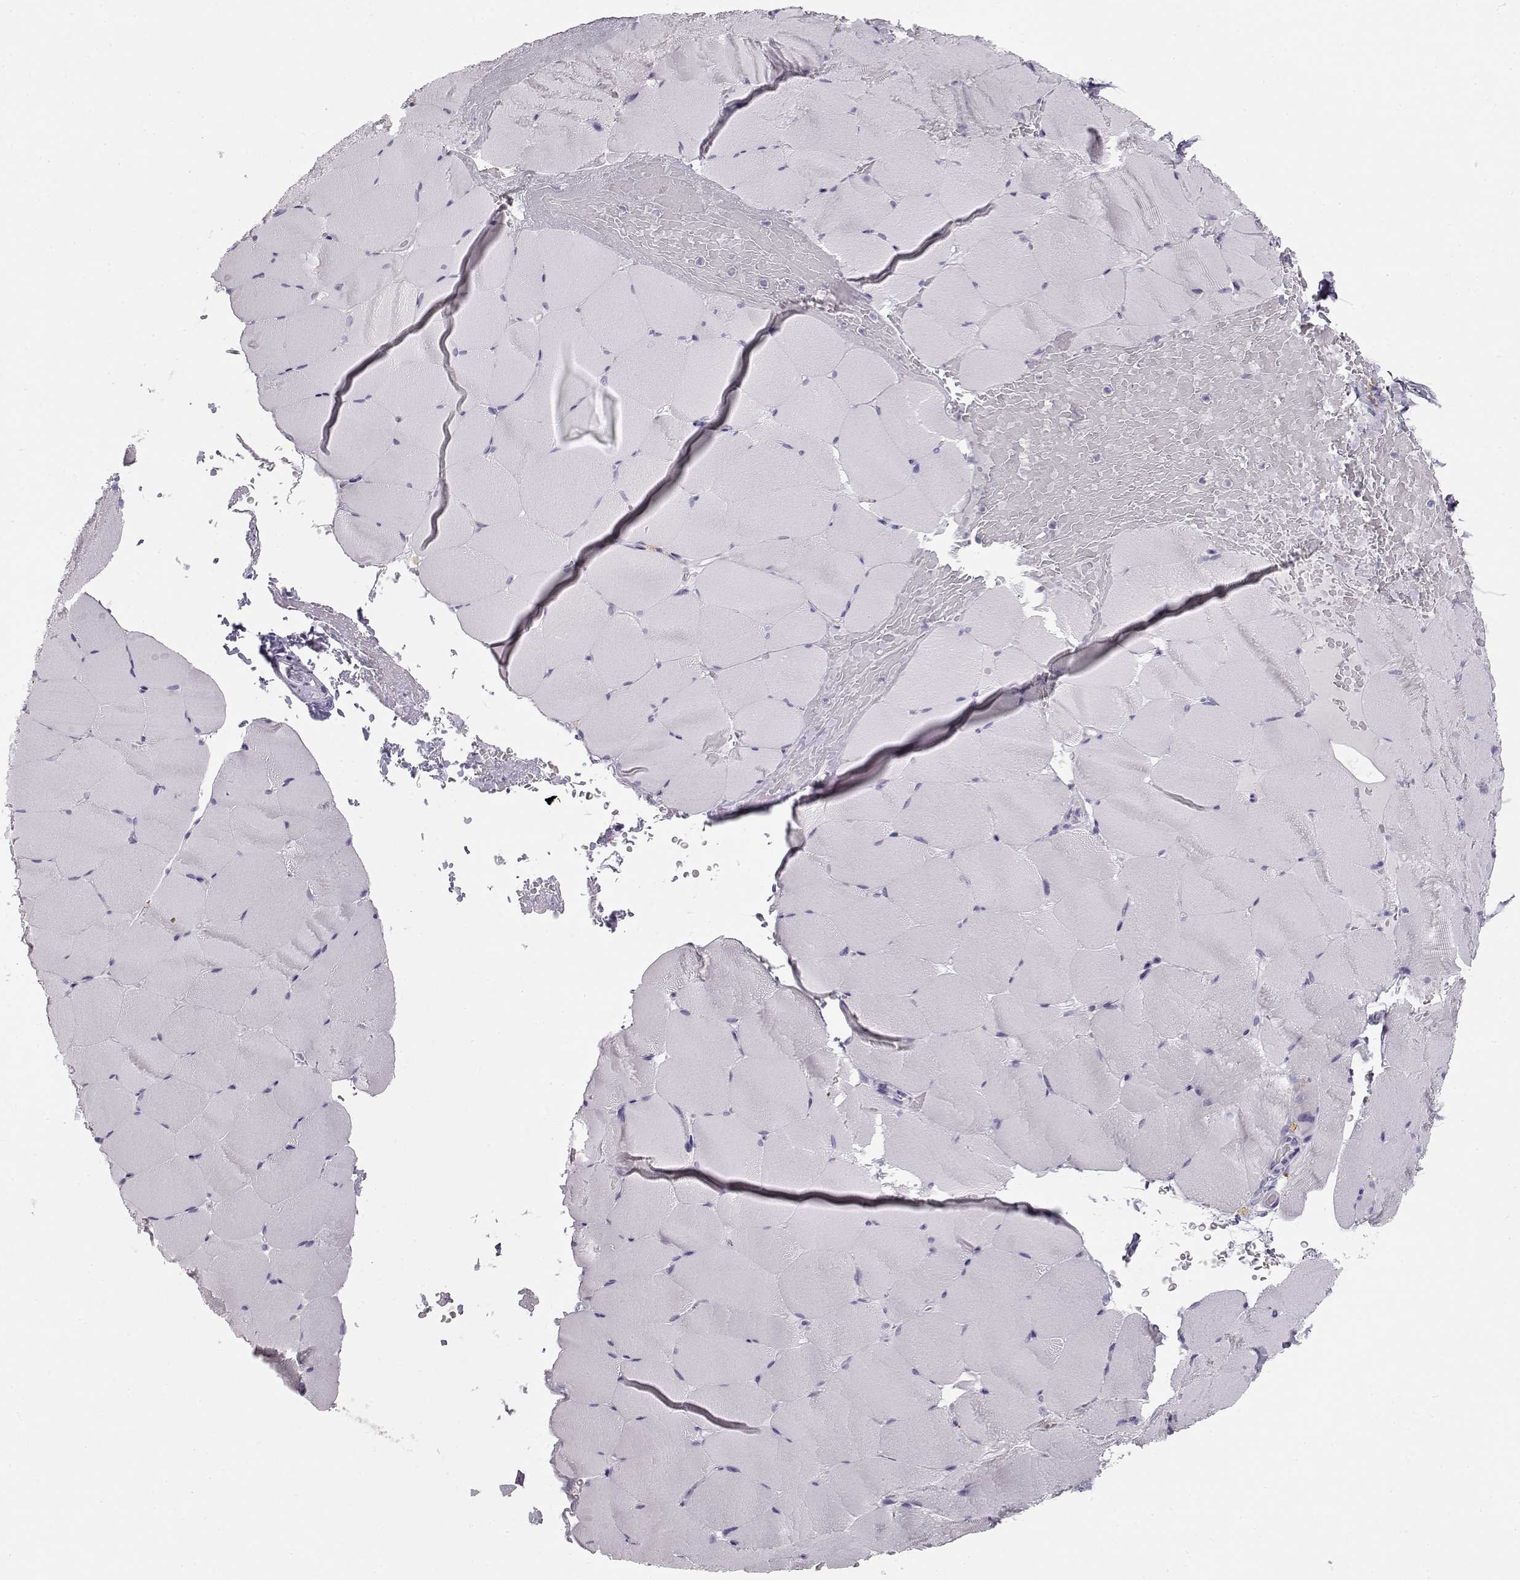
{"staining": {"intensity": "negative", "quantity": "none", "location": "none"}, "tissue": "skeletal muscle", "cell_type": "Myocytes", "image_type": "normal", "snomed": [{"axis": "morphology", "description": "Normal tissue, NOS"}, {"axis": "topography", "description": "Skeletal muscle"}], "caption": "Benign skeletal muscle was stained to show a protein in brown. There is no significant expression in myocytes.", "gene": "NUTM1", "patient": {"sex": "female", "age": 37}}